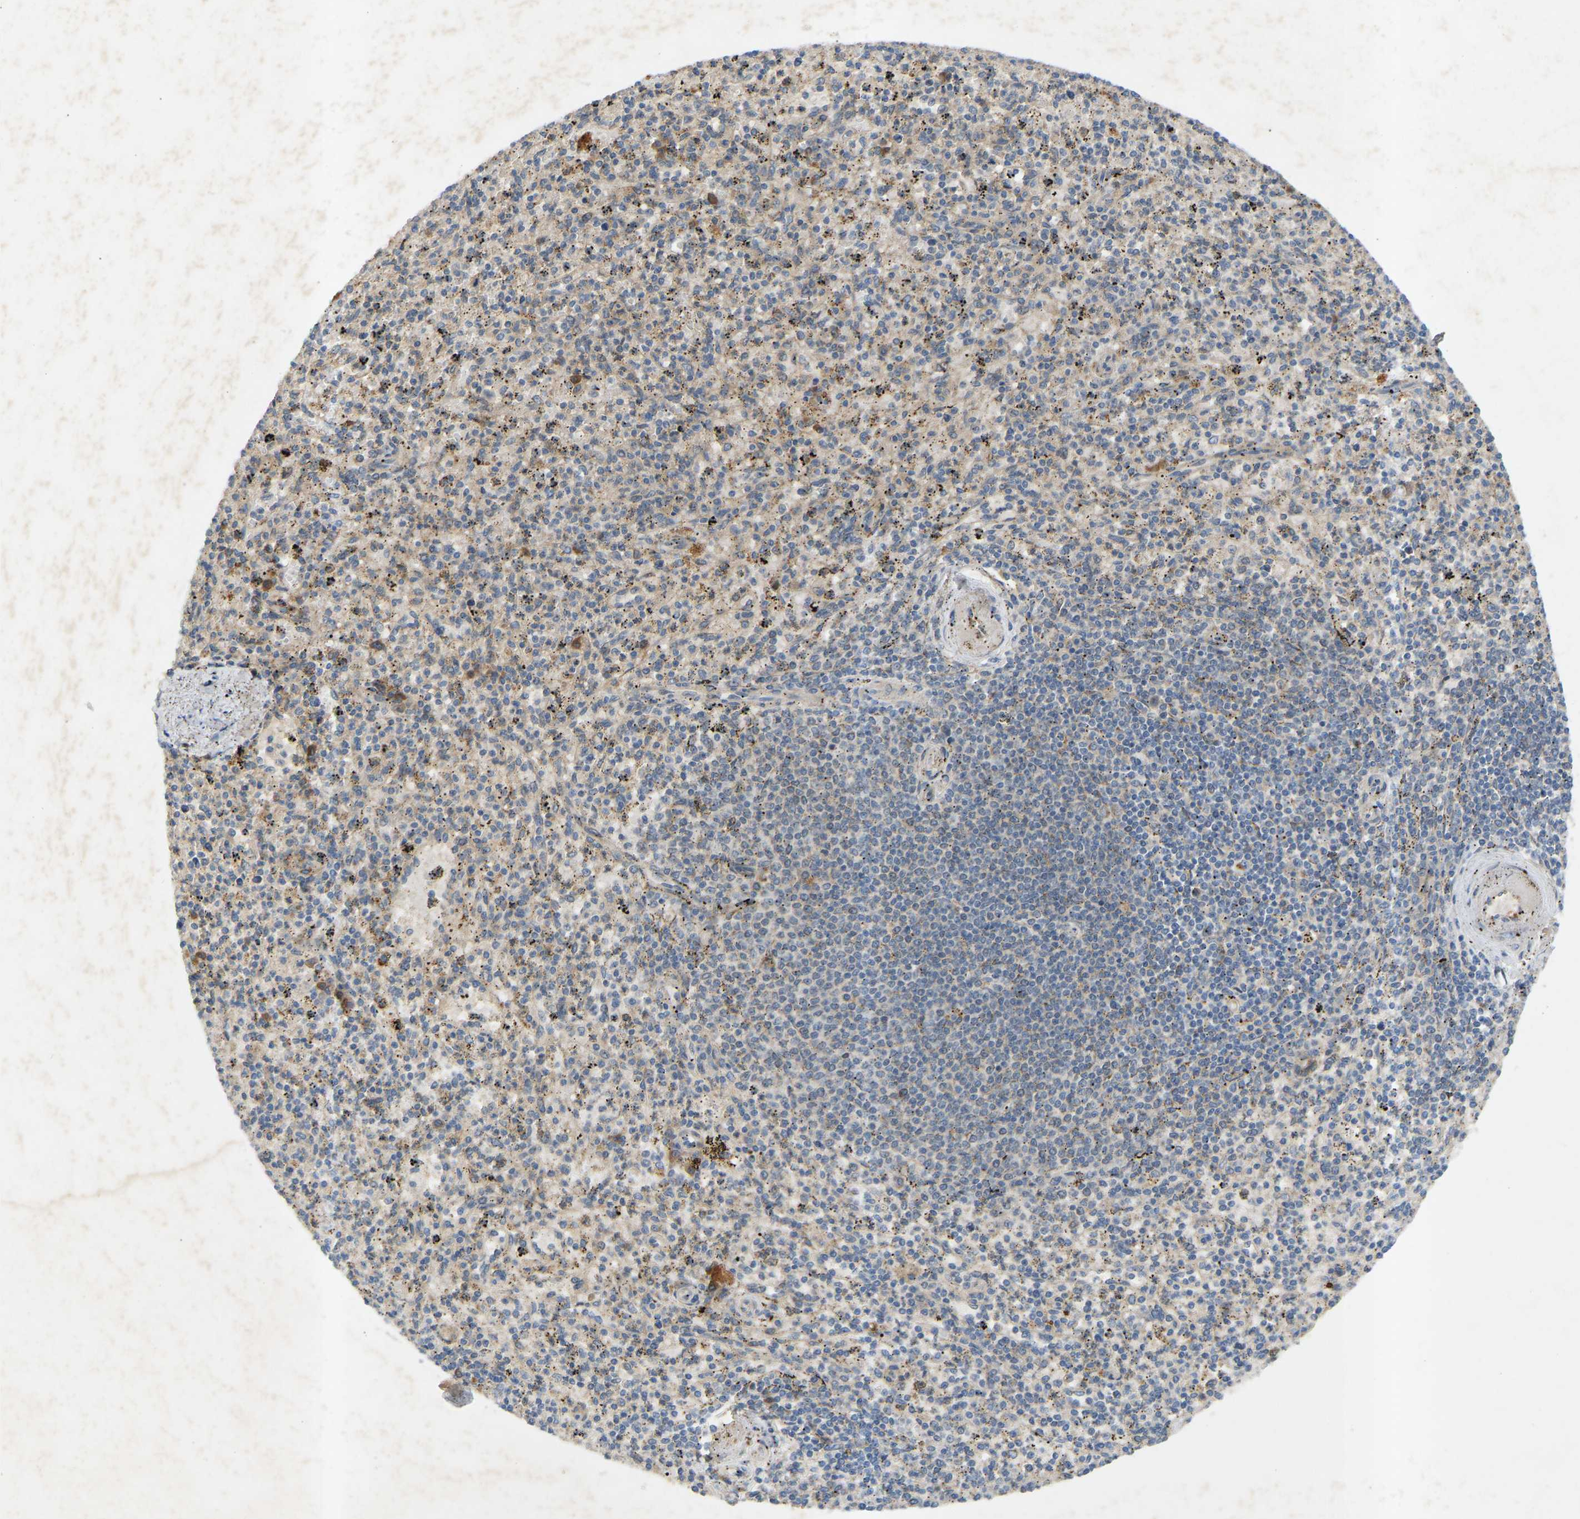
{"staining": {"intensity": "weak", "quantity": "25%-75%", "location": "cytoplasmic/membranous"}, "tissue": "spleen", "cell_type": "Cells in red pulp", "image_type": "normal", "snomed": [{"axis": "morphology", "description": "Normal tissue, NOS"}, {"axis": "topography", "description": "Spleen"}], "caption": "Protein analysis of normal spleen reveals weak cytoplasmic/membranous positivity in approximately 25%-75% of cells in red pulp.", "gene": "ATP5MF", "patient": {"sex": "male", "age": 72}}